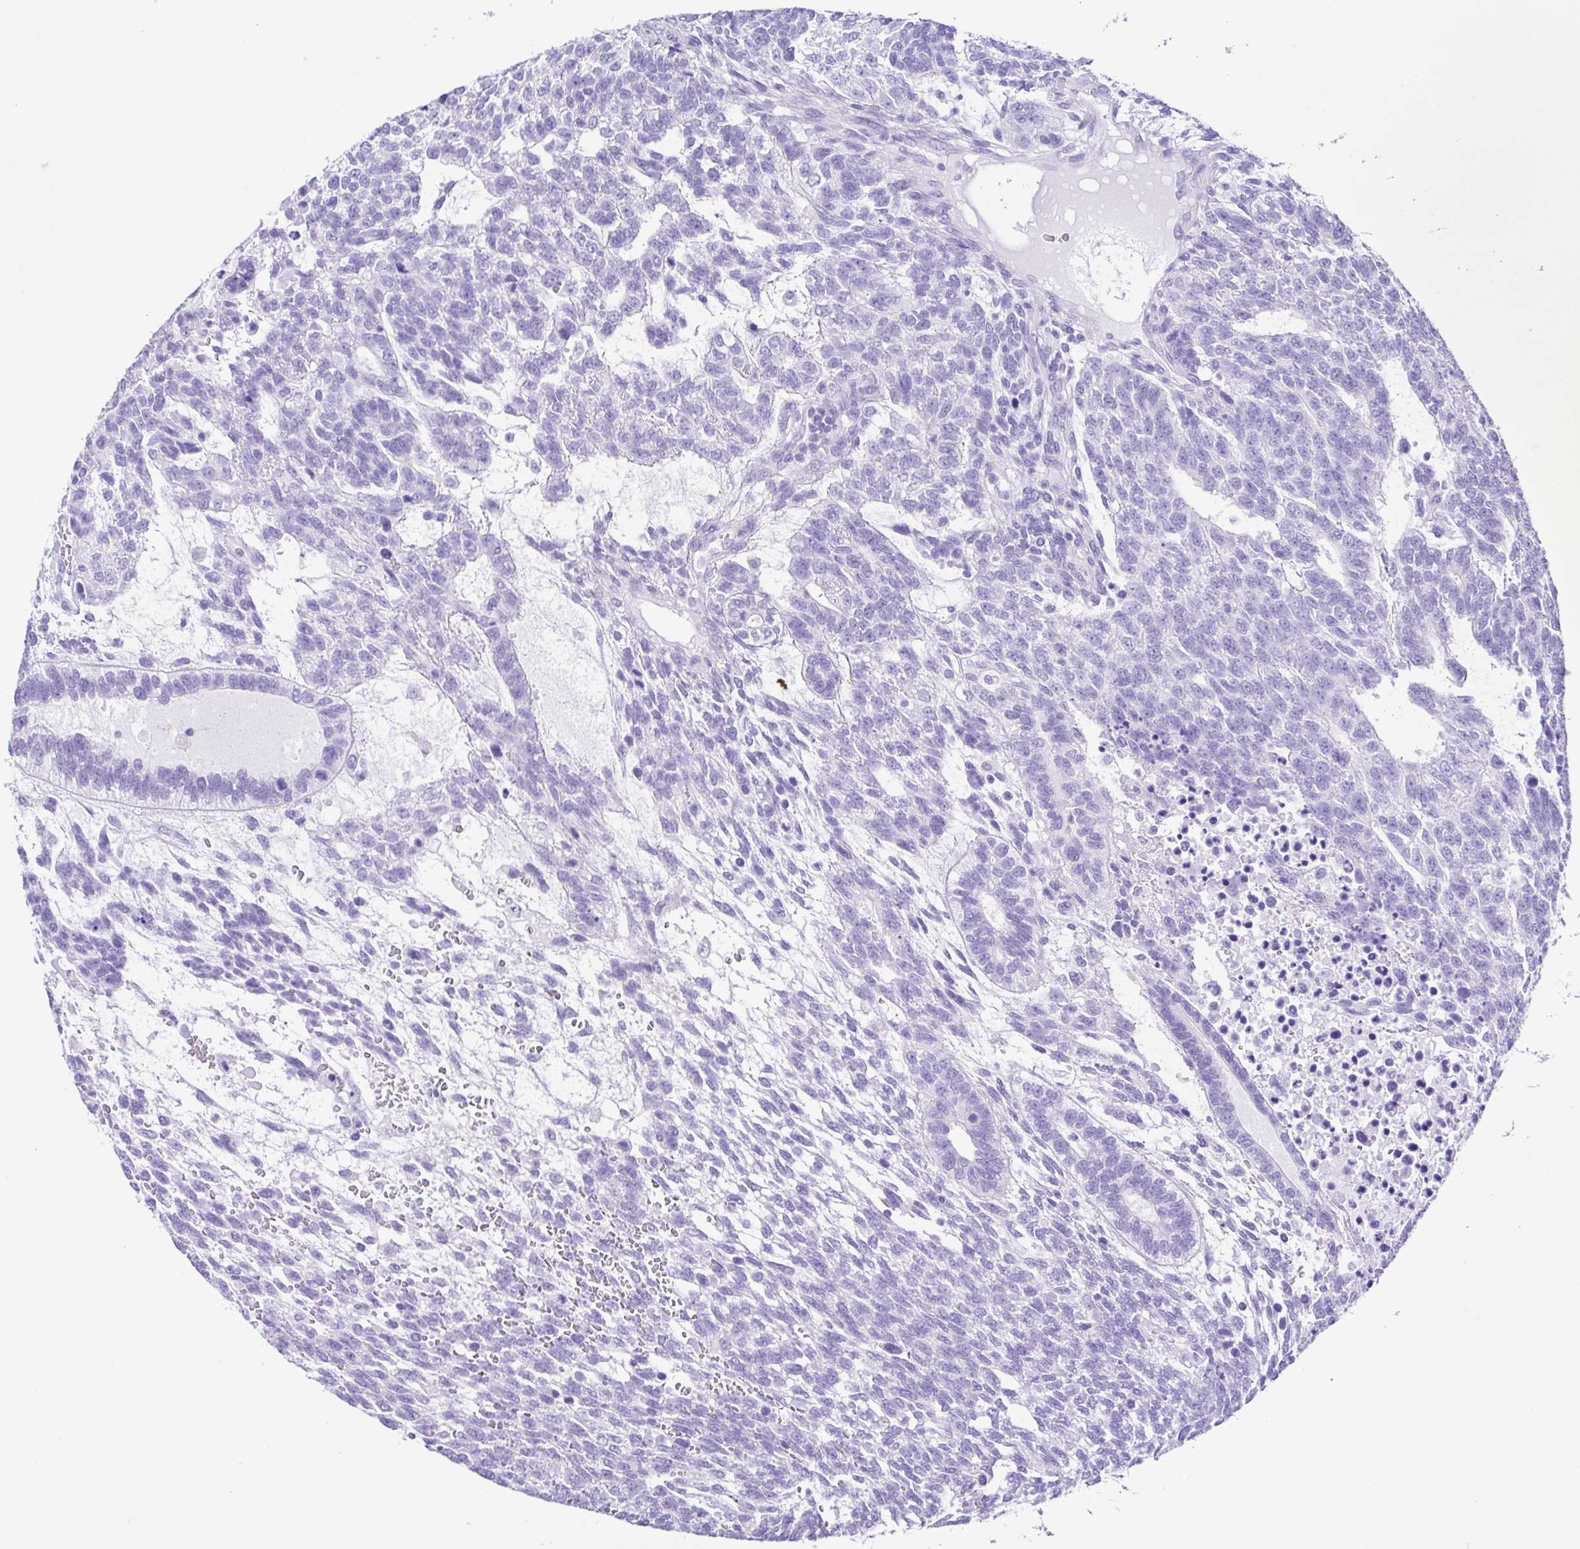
{"staining": {"intensity": "negative", "quantity": "none", "location": "none"}, "tissue": "testis cancer", "cell_type": "Tumor cells", "image_type": "cancer", "snomed": [{"axis": "morphology", "description": "Carcinoma, Embryonal, NOS"}, {"axis": "topography", "description": "Testis"}], "caption": "Immunohistochemistry of testis cancer (embryonal carcinoma) exhibits no staining in tumor cells.", "gene": "GPR17", "patient": {"sex": "male", "age": 23}}